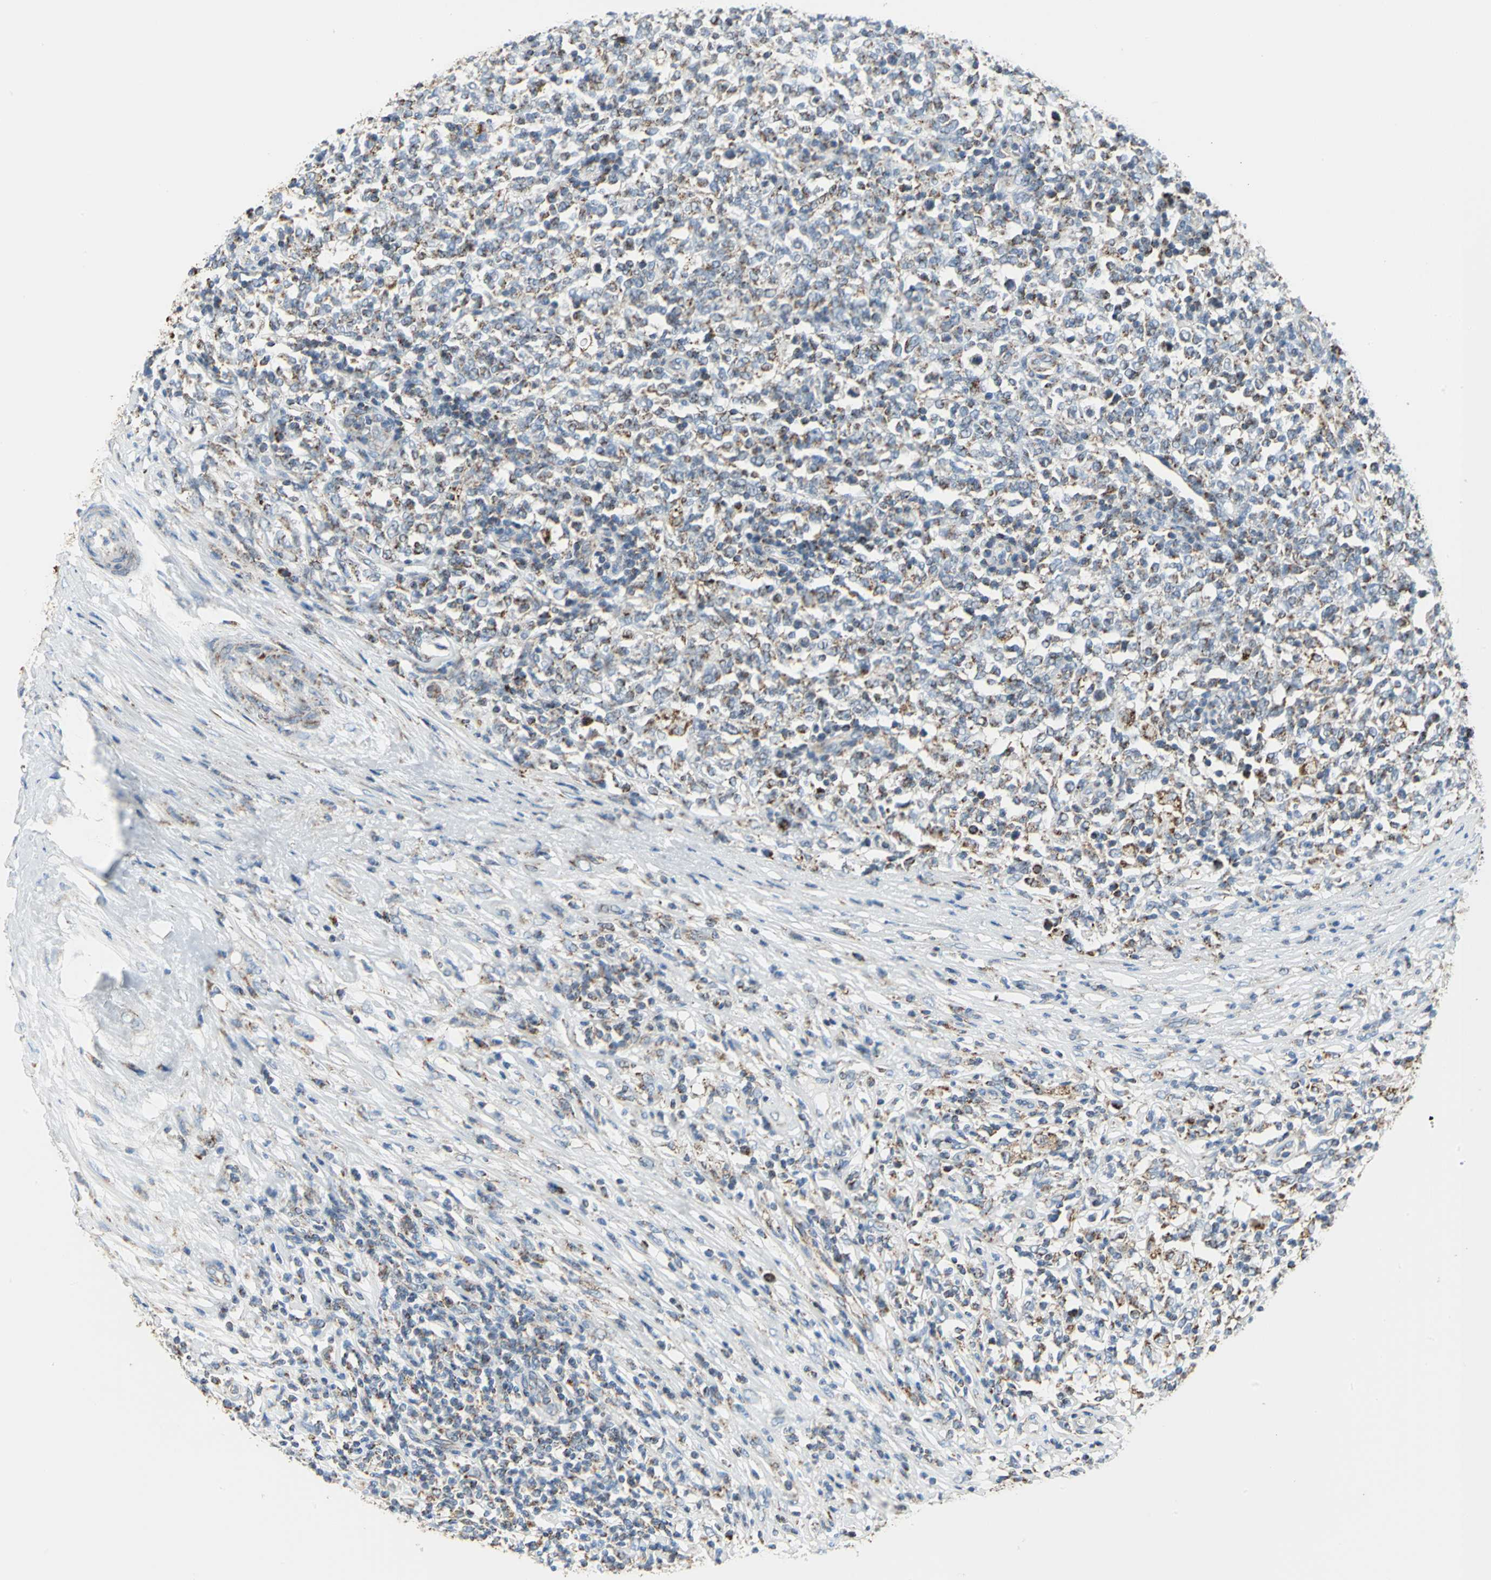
{"staining": {"intensity": "moderate", "quantity": "<25%", "location": "cytoplasmic/membranous"}, "tissue": "lymphoma", "cell_type": "Tumor cells", "image_type": "cancer", "snomed": [{"axis": "morphology", "description": "Malignant lymphoma, non-Hodgkin's type, High grade"}, {"axis": "topography", "description": "Lymph node"}], "caption": "IHC of high-grade malignant lymphoma, non-Hodgkin's type exhibits low levels of moderate cytoplasmic/membranous staining in approximately <25% of tumor cells.", "gene": "NTRK1", "patient": {"sex": "female", "age": 84}}